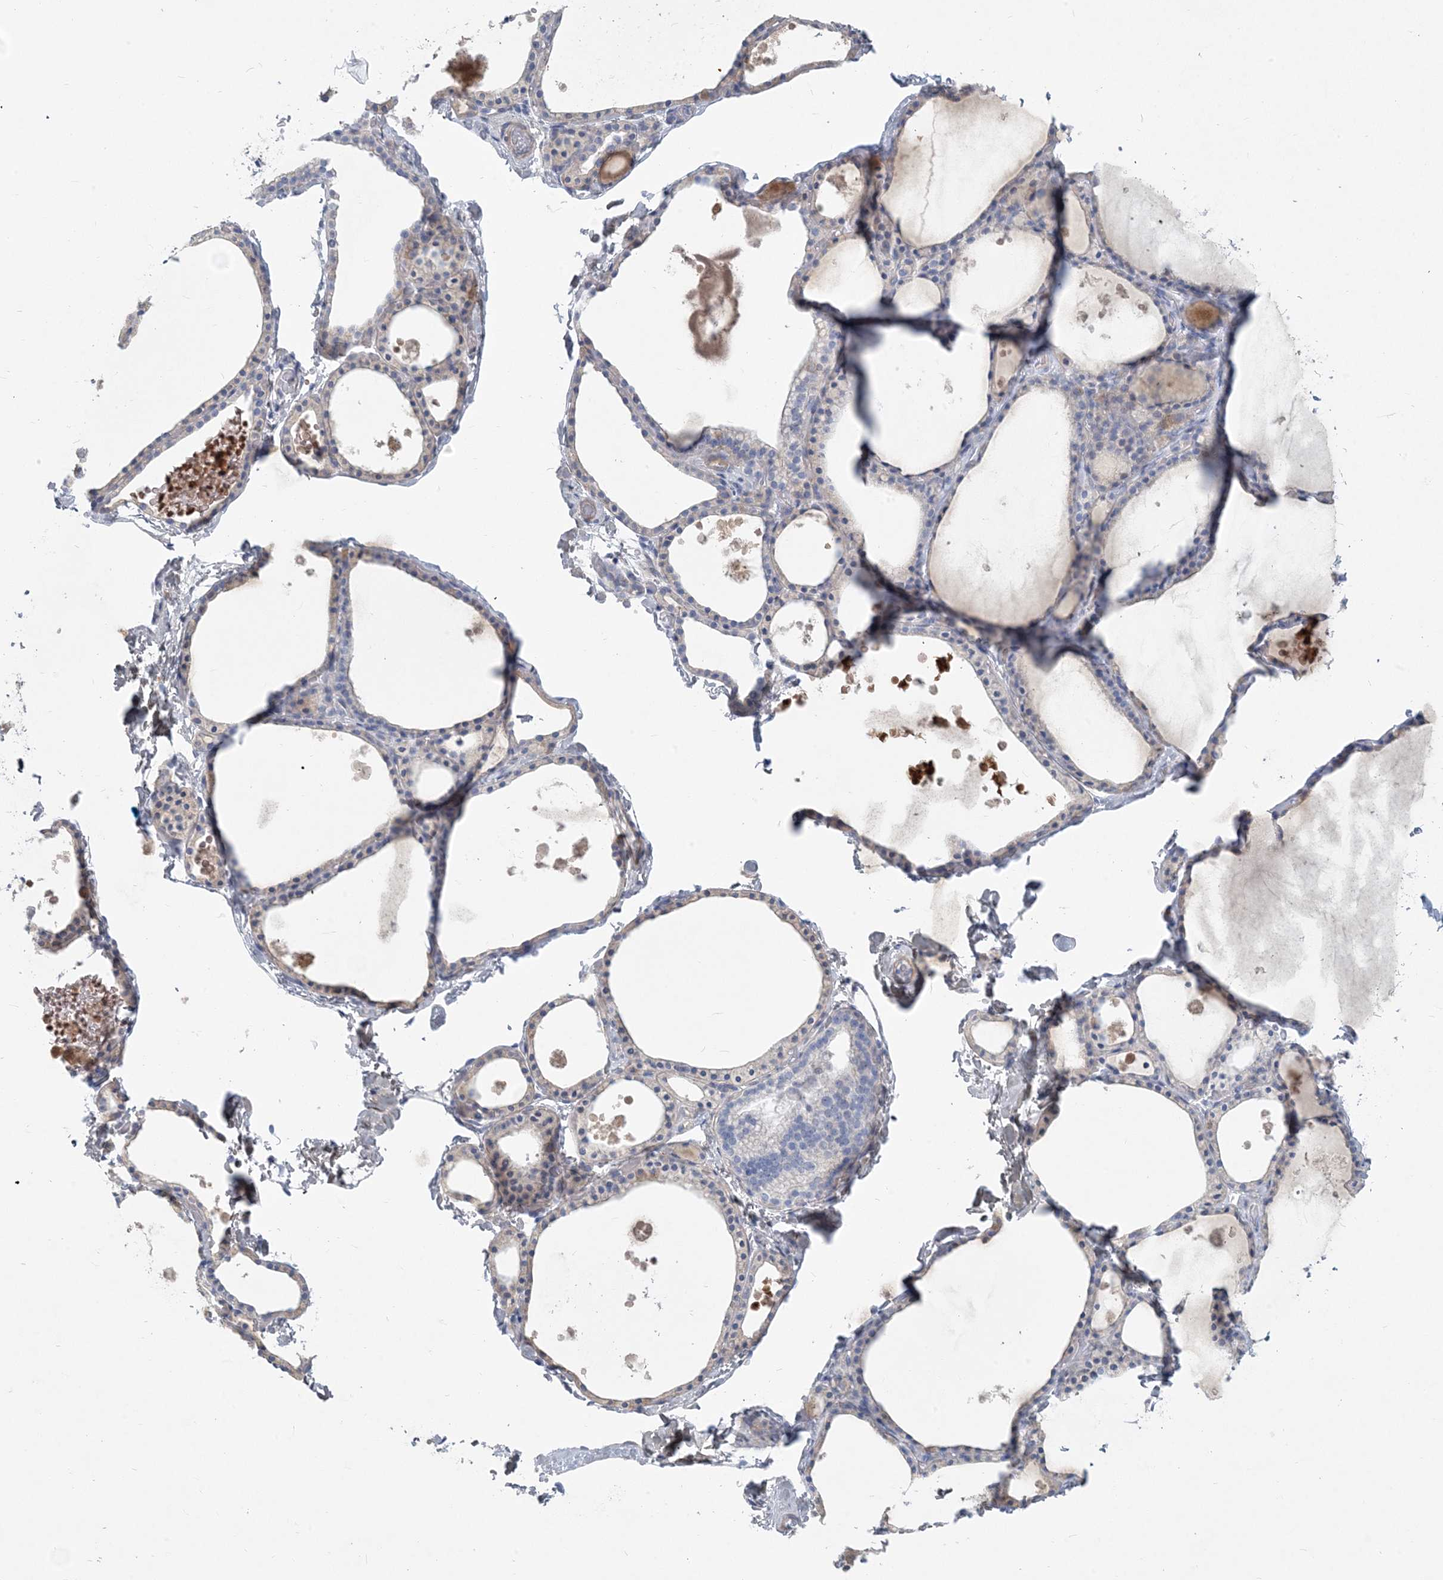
{"staining": {"intensity": "negative", "quantity": "none", "location": "none"}, "tissue": "thyroid gland", "cell_type": "Glandular cells", "image_type": "normal", "snomed": [{"axis": "morphology", "description": "Normal tissue, NOS"}, {"axis": "topography", "description": "Thyroid gland"}], "caption": "This micrograph is of benign thyroid gland stained with immunohistochemistry (IHC) to label a protein in brown with the nuclei are counter-stained blue. There is no expression in glandular cells.", "gene": "MOXD1", "patient": {"sex": "male", "age": 56}}